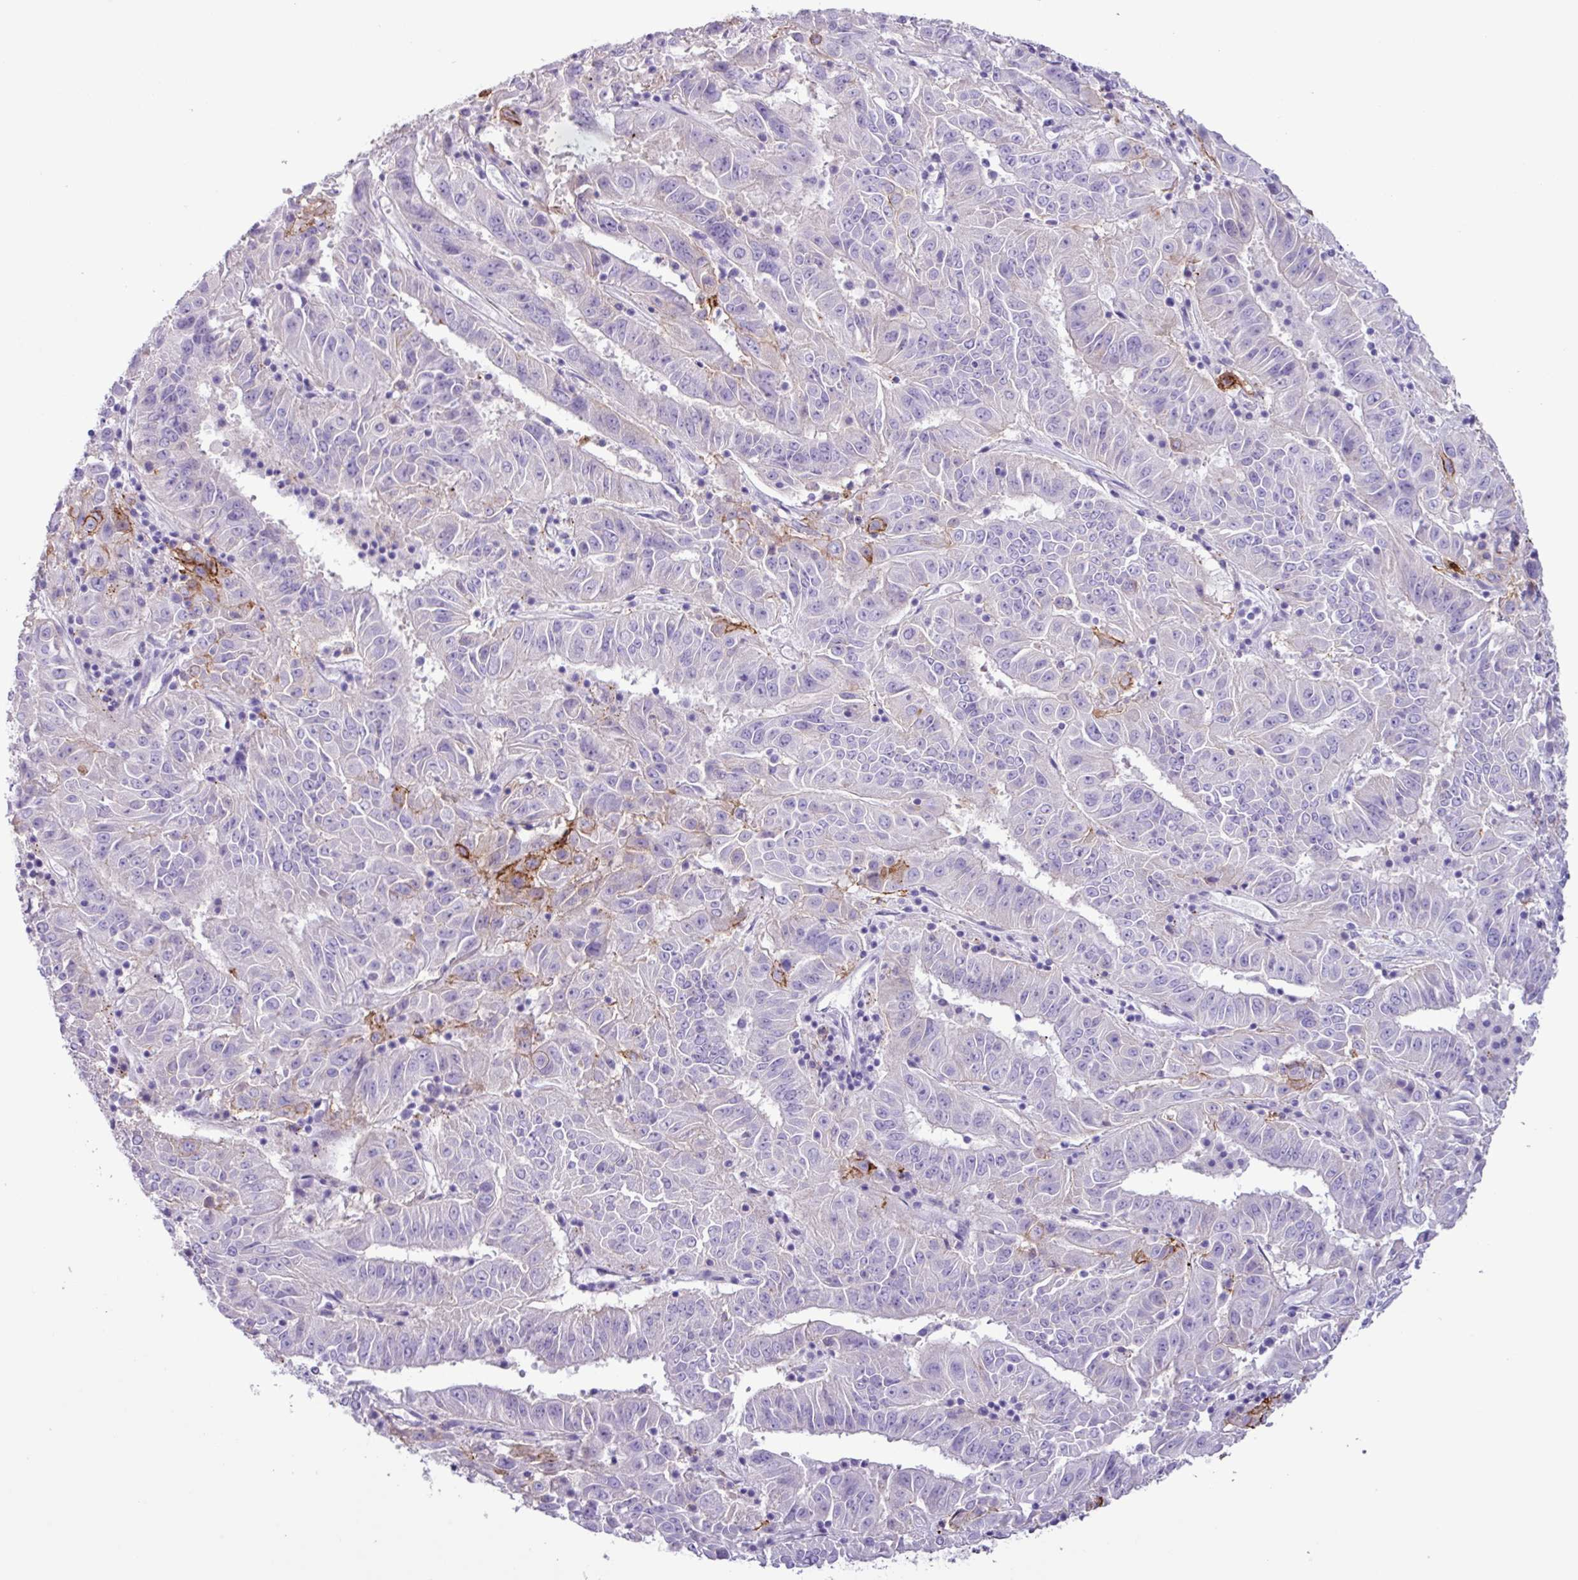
{"staining": {"intensity": "moderate", "quantity": "<25%", "location": "cytoplasmic/membranous"}, "tissue": "pancreatic cancer", "cell_type": "Tumor cells", "image_type": "cancer", "snomed": [{"axis": "morphology", "description": "Adenocarcinoma, NOS"}, {"axis": "topography", "description": "Pancreas"}], "caption": "A low amount of moderate cytoplasmic/membranous expression is identified in approximately <25% of tumor cells in adenocarcinoma (pancreatic) tissue.", "gene": "CYSTM1", "patient": {"sex": "male", "age": 63}}